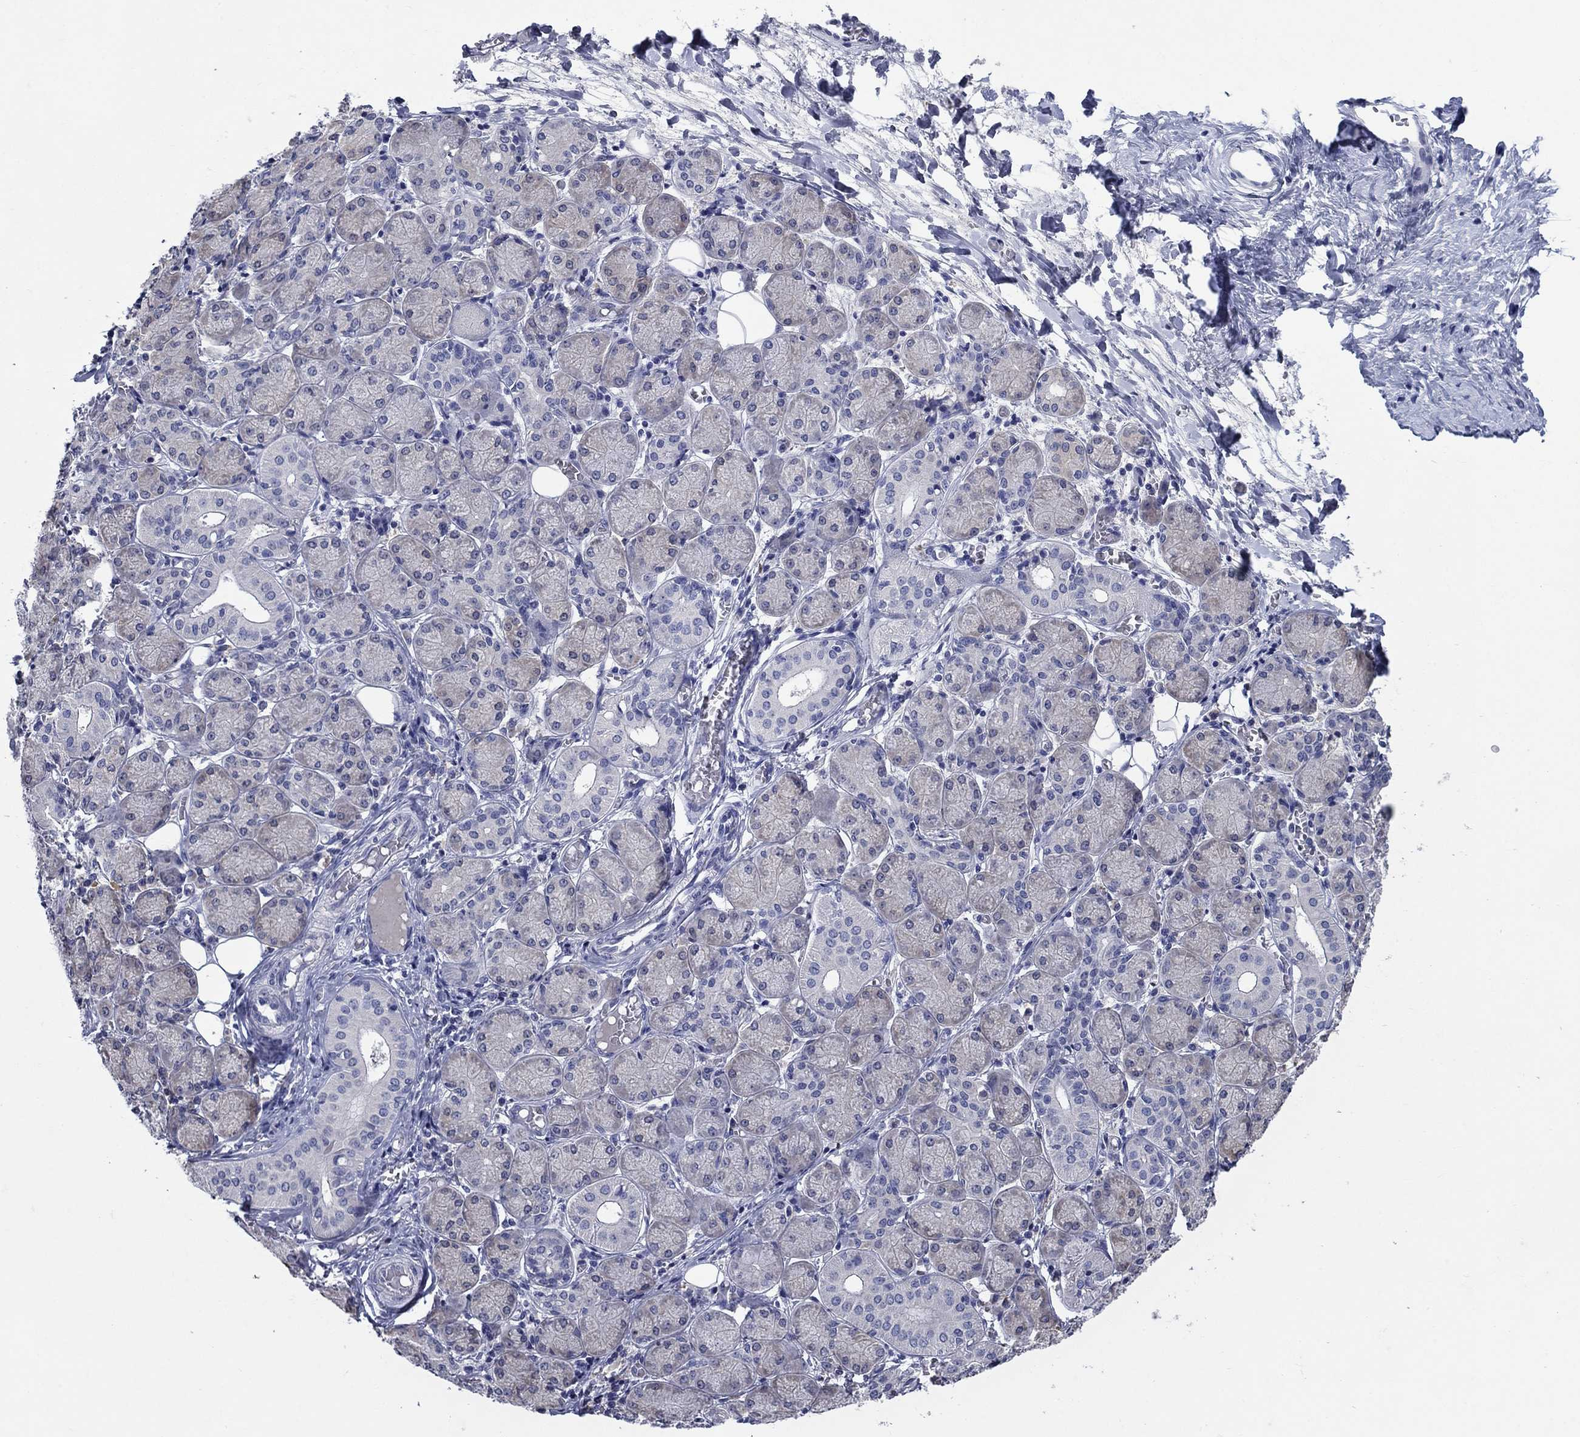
{"staining": {"intensity": "weak", "quantity": "<25%", "location": "cytoplasmic/membranous"}, "tissue": "salivary gland", "cell_type": "Glandular cells", "image_type": "normal", "snomed": [{"axis": "morphology", "description": "Normal tissue, NOS"}, {"axis": "topography", "description": "Salivary gland"}, {"axis": "topography", "description": "Peripheral nerve tissue"}], "caption": "A high-resolution micrograph shows immunohistochemistry (IHC) staining of normal salivary gland, which reveals no significant positivity in glandular cells.", "gene": "SULT2B1", "patient": {"sex": "female", "age": 24}}